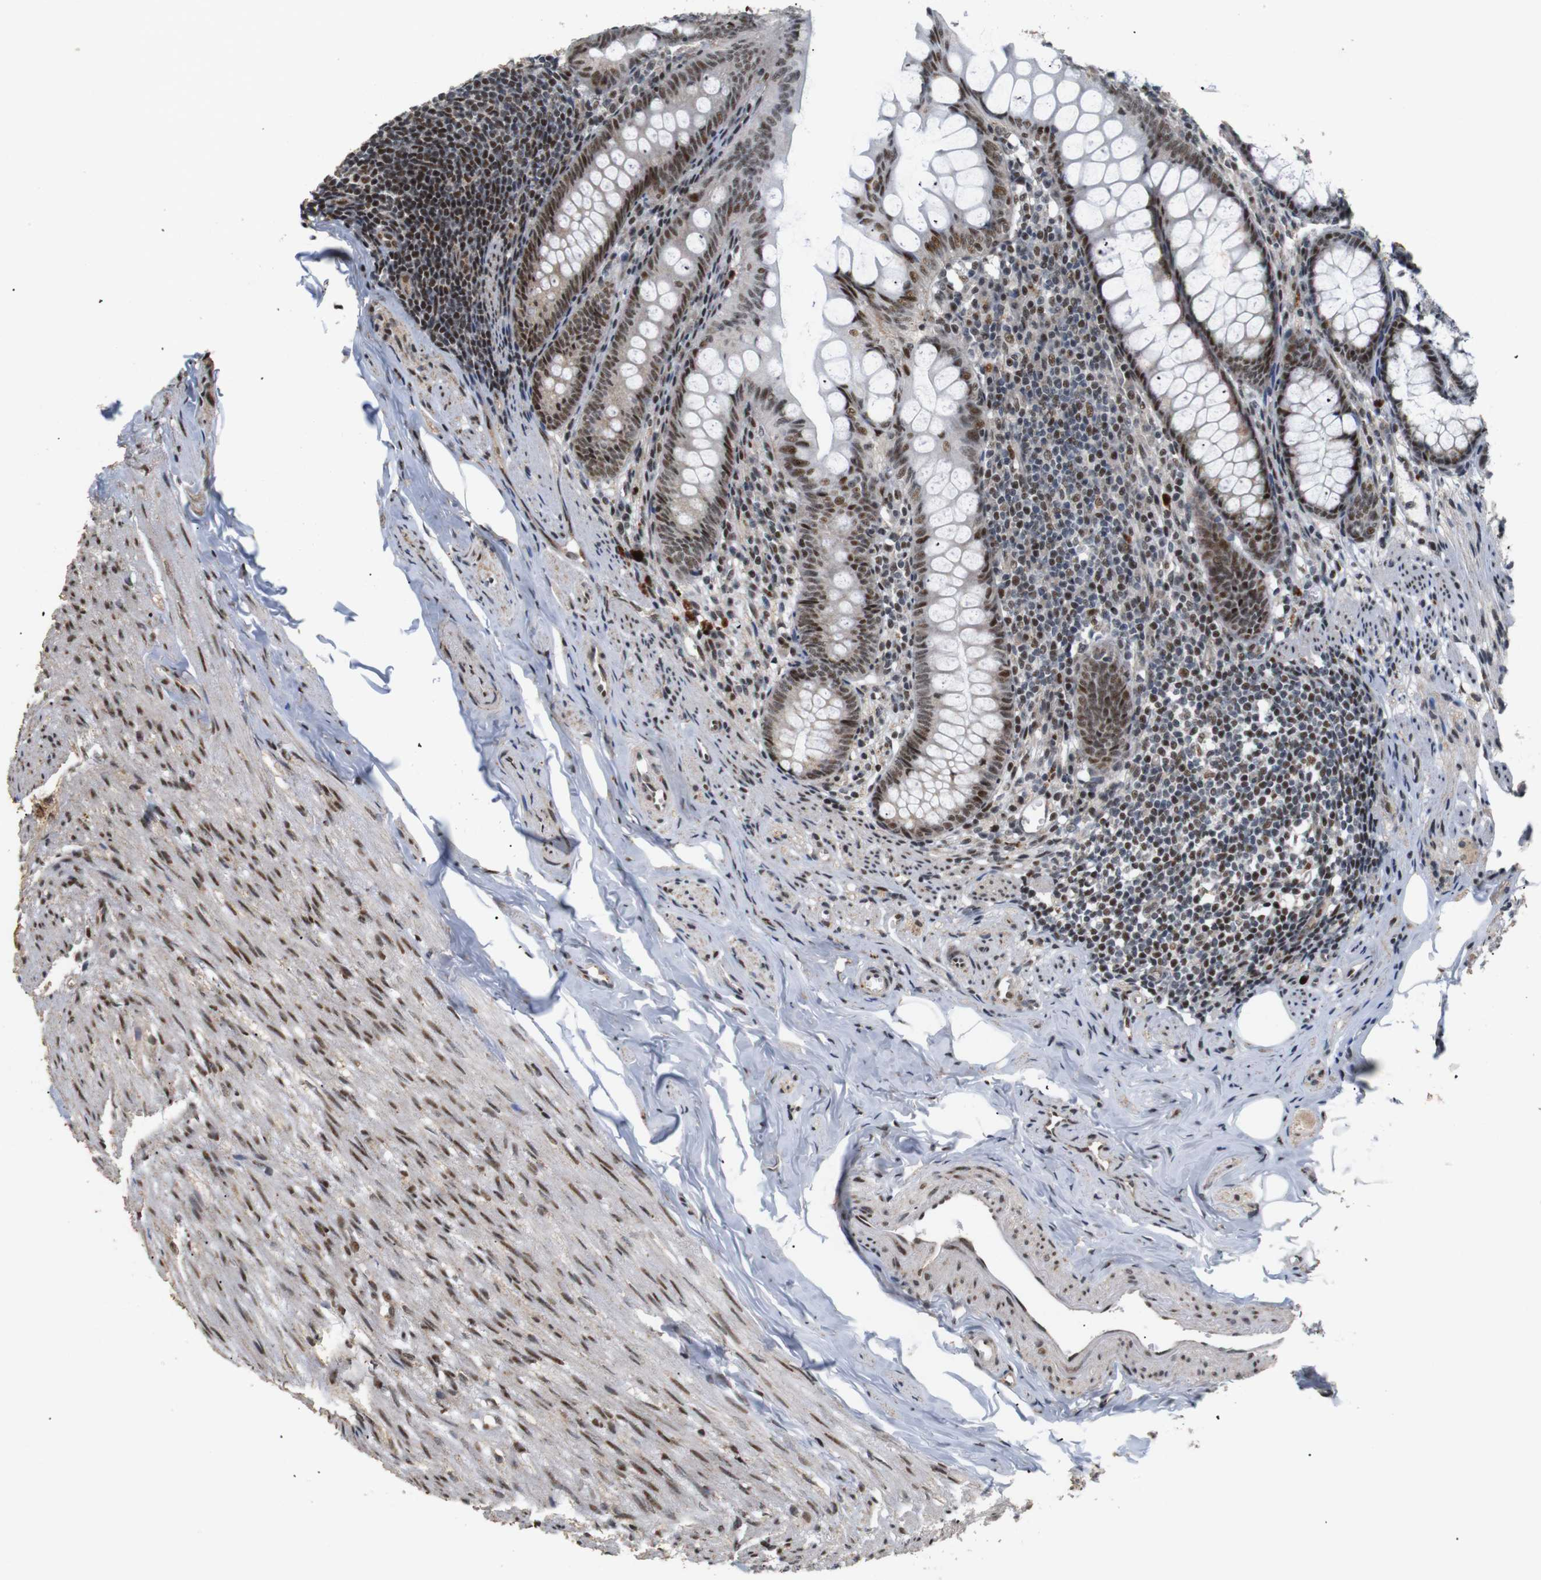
{"staining": {"intensity": "moderate", "quantity": ">75%", "location": "nuclear"}, "tissue": "appendix", "cell_type": "Glandular cells", "image_type": "normal", "snomed": [{"axis": "morphology", "description": "Normal tissue, NOS"}, {"axis": "topography", "description": "Appendix"}], "caption": "Brown immunohistochemical staining in normal appendix demonstrates moderate nuclear staining in approximately >75% of glandular cells. The staining was performed using DAB to visualize the protein expression in brown, while the nuclei were stained in blue with hematoxylin (Magnification: 20x).", "gene": "PYM1", "patient": {"sex": "female", "age": 77}}